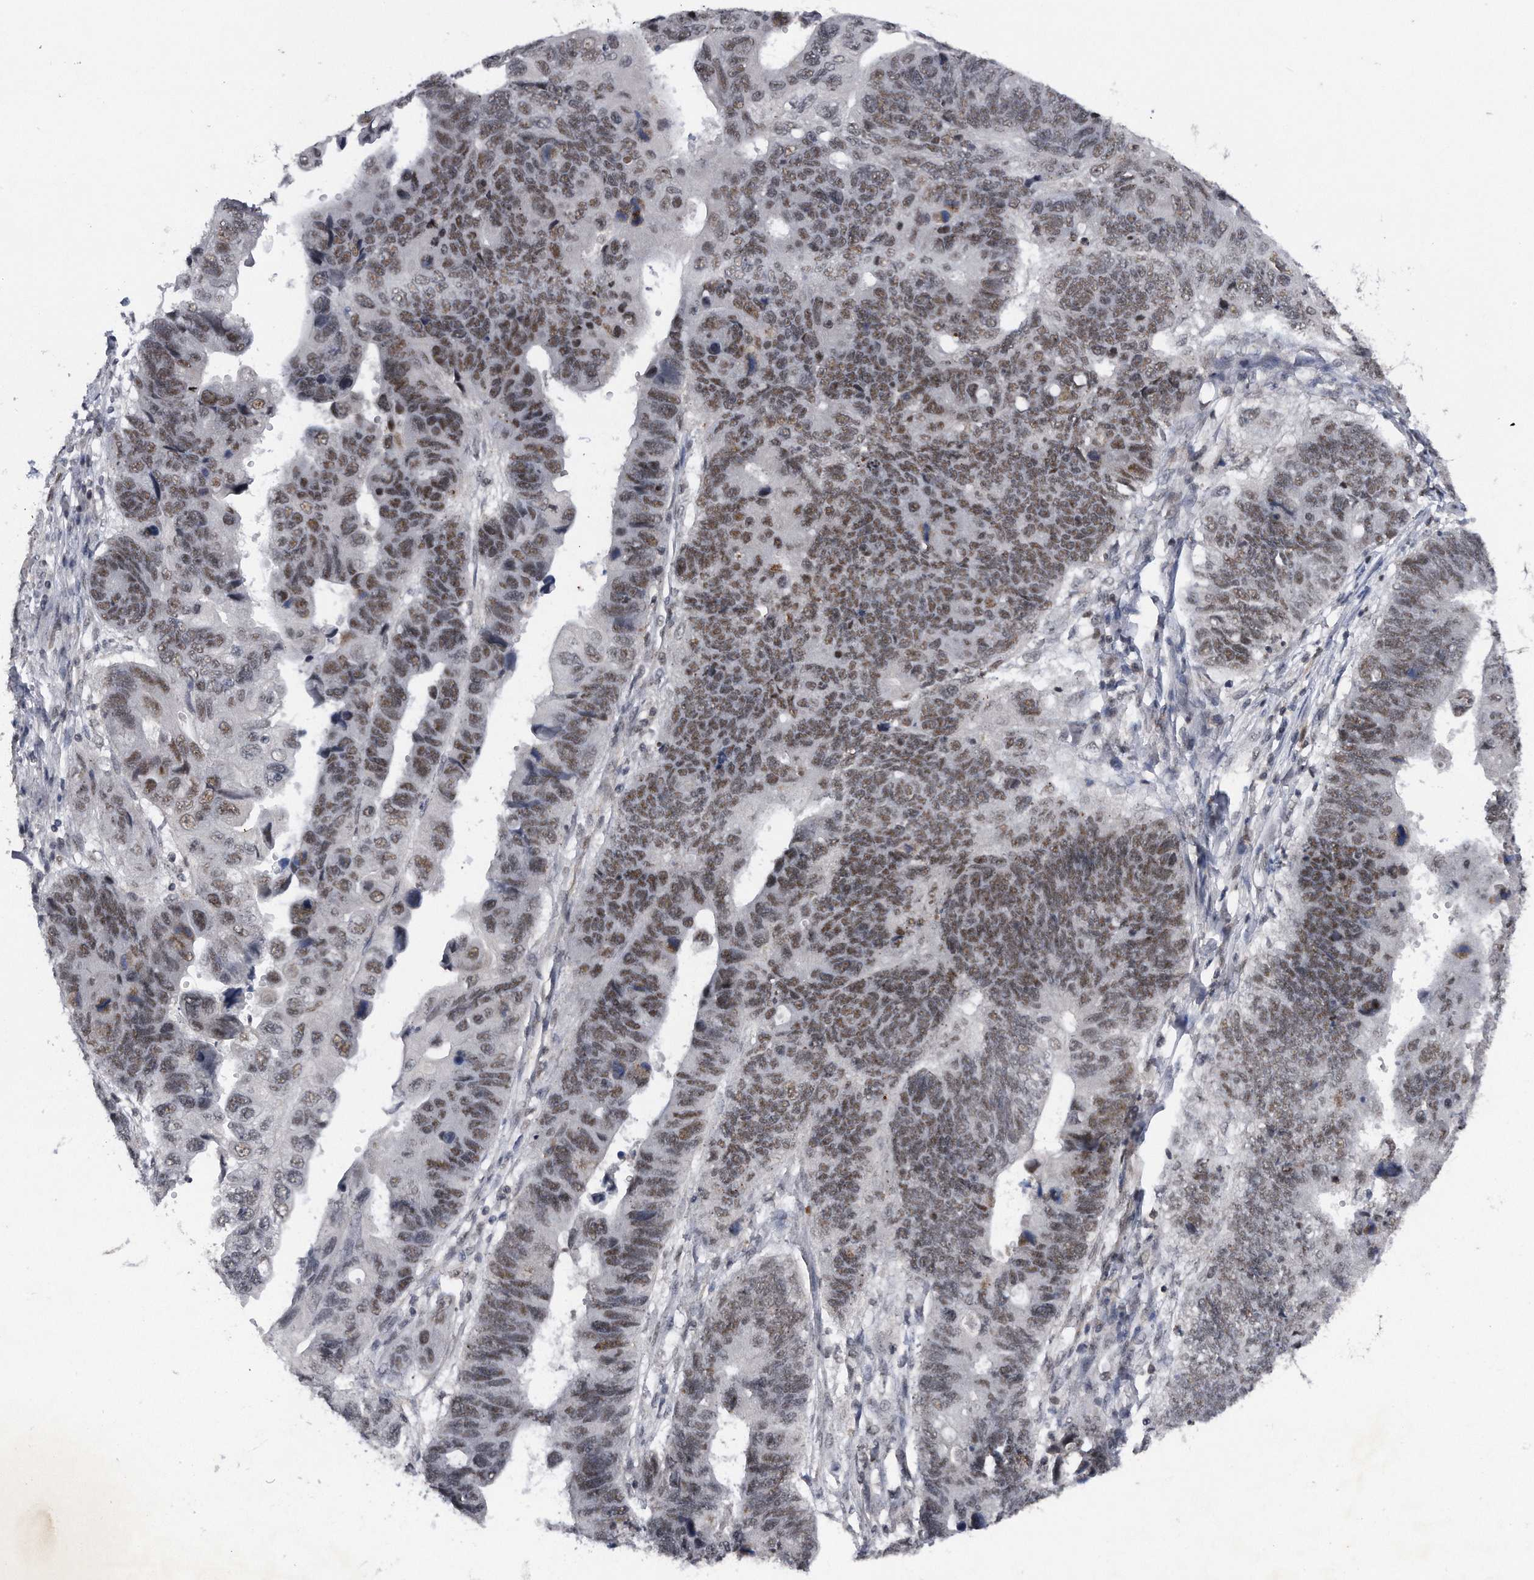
{"staining": {"intensity": "moderate", "quantity": ">75%", "location": "nuclear"}, "tissue": "stomach cancer", "cell_type": "Tumor cells", "image_type": "cancer", "snomed": [{"axis": "morphology", "description": "Adenocarcinoma, NOS"}, {"axis": "topography", "description": "Stomach"}], "caption": "Protein staining shows moderate nuclear staining in about >75% of tumor cells in adenocarcinoma (stomach).", "gene": "VIRMA", "patient": {"sex": "male", "age": 59}}